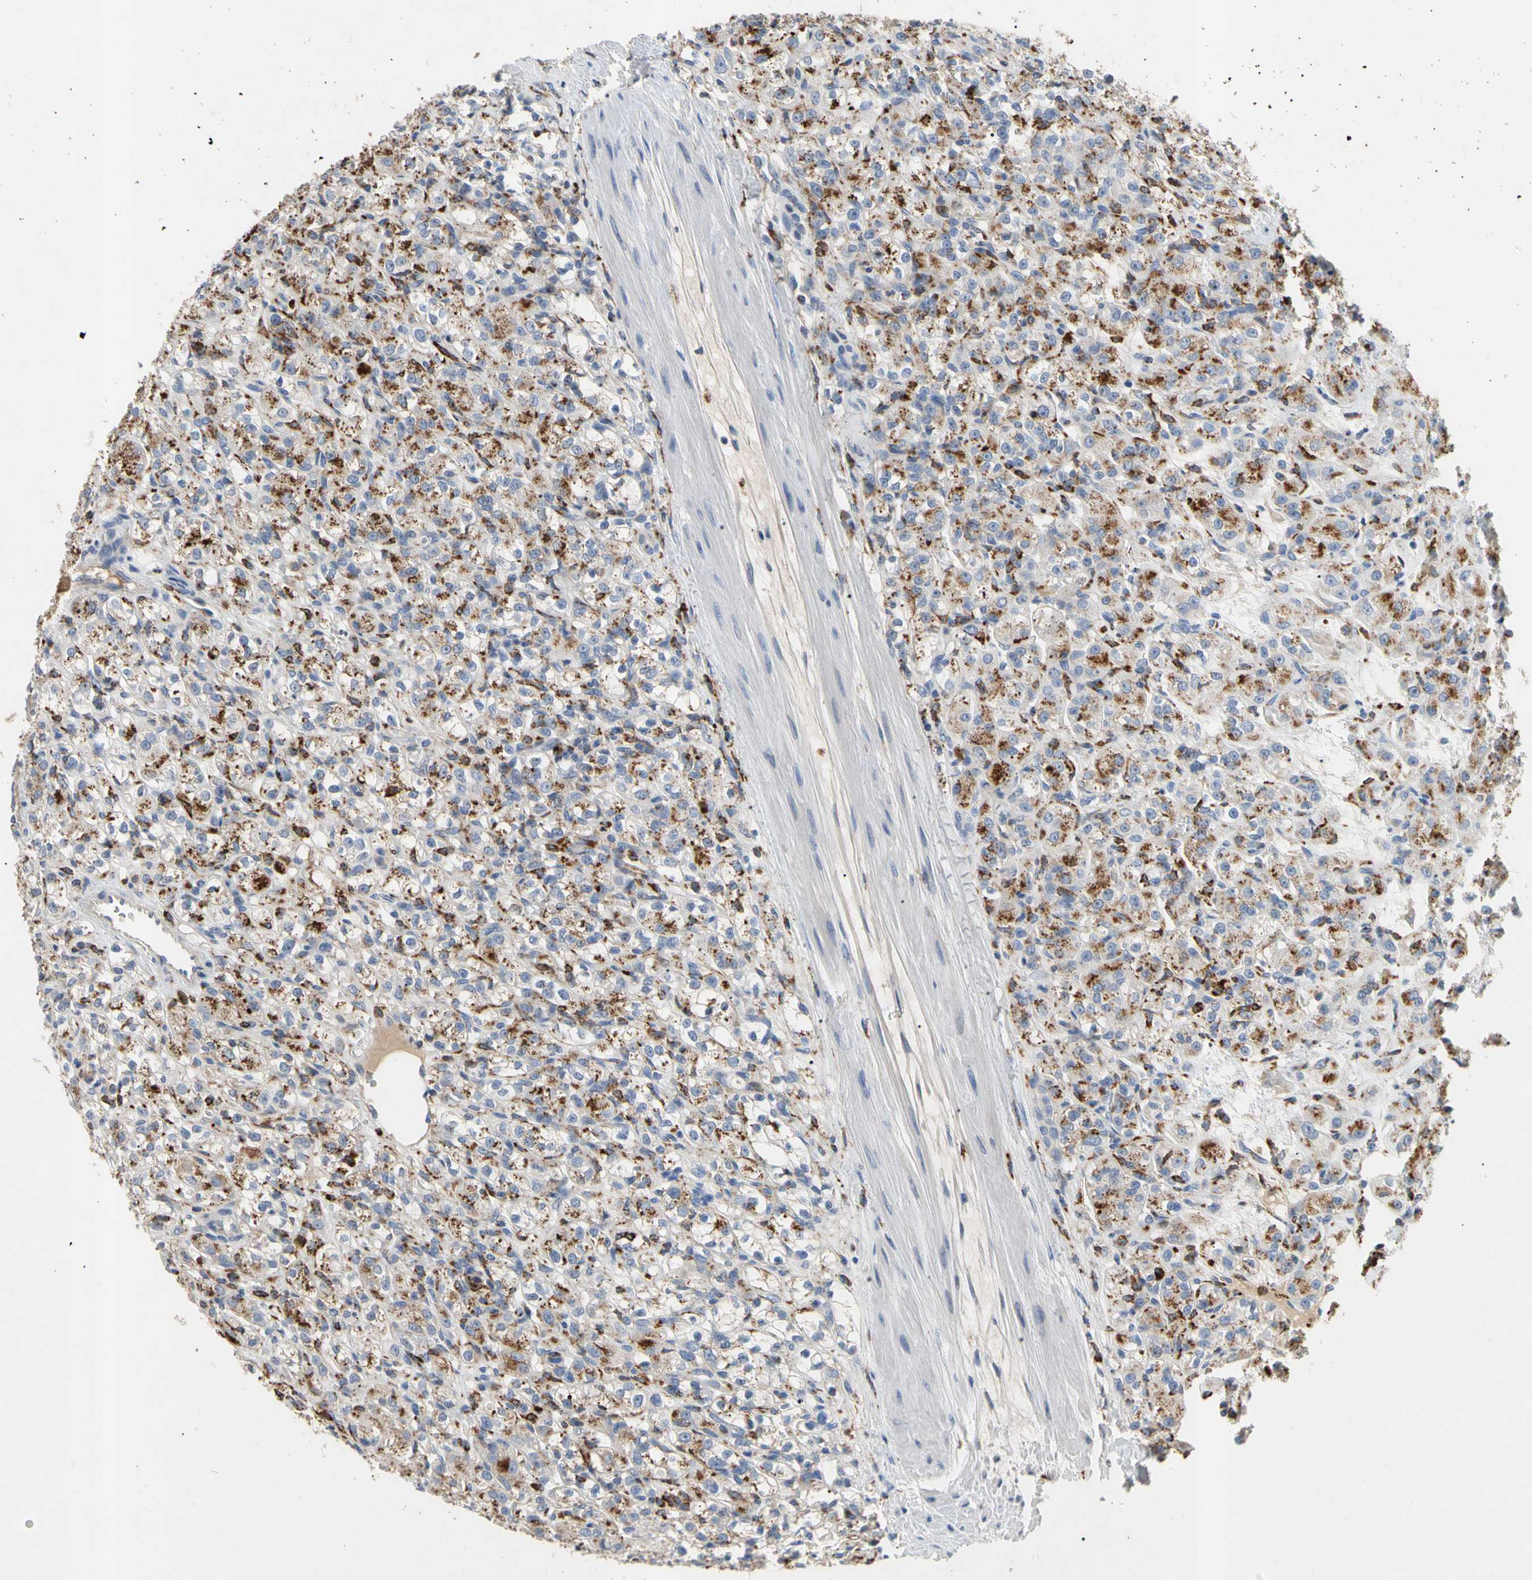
{"staining": {"intensity": "moderate", "quantity": "25%-75%", "location": "cytoplasmic/membranous"}, "tissue": "renal cancer", "cell_type": "Tumor cells", "image_type": "cancer", "snomed": [{"axis": "morphology", "description": "Normal tissue, NOS"}, {"axis": "morphology", "description": "Adenocarcinoma, NOS"}, {"axis": "topography", "description": "Kidney"}], "caption": "Immunohistochemical staining of human renal cancer (adenocarcinoma) exhibits moderate cytoplasmic/membranous protein positivity in about 25%-75% of tumor cells.", "gene": "ADA2", "patient": {"sex": "male", "age": 61}}